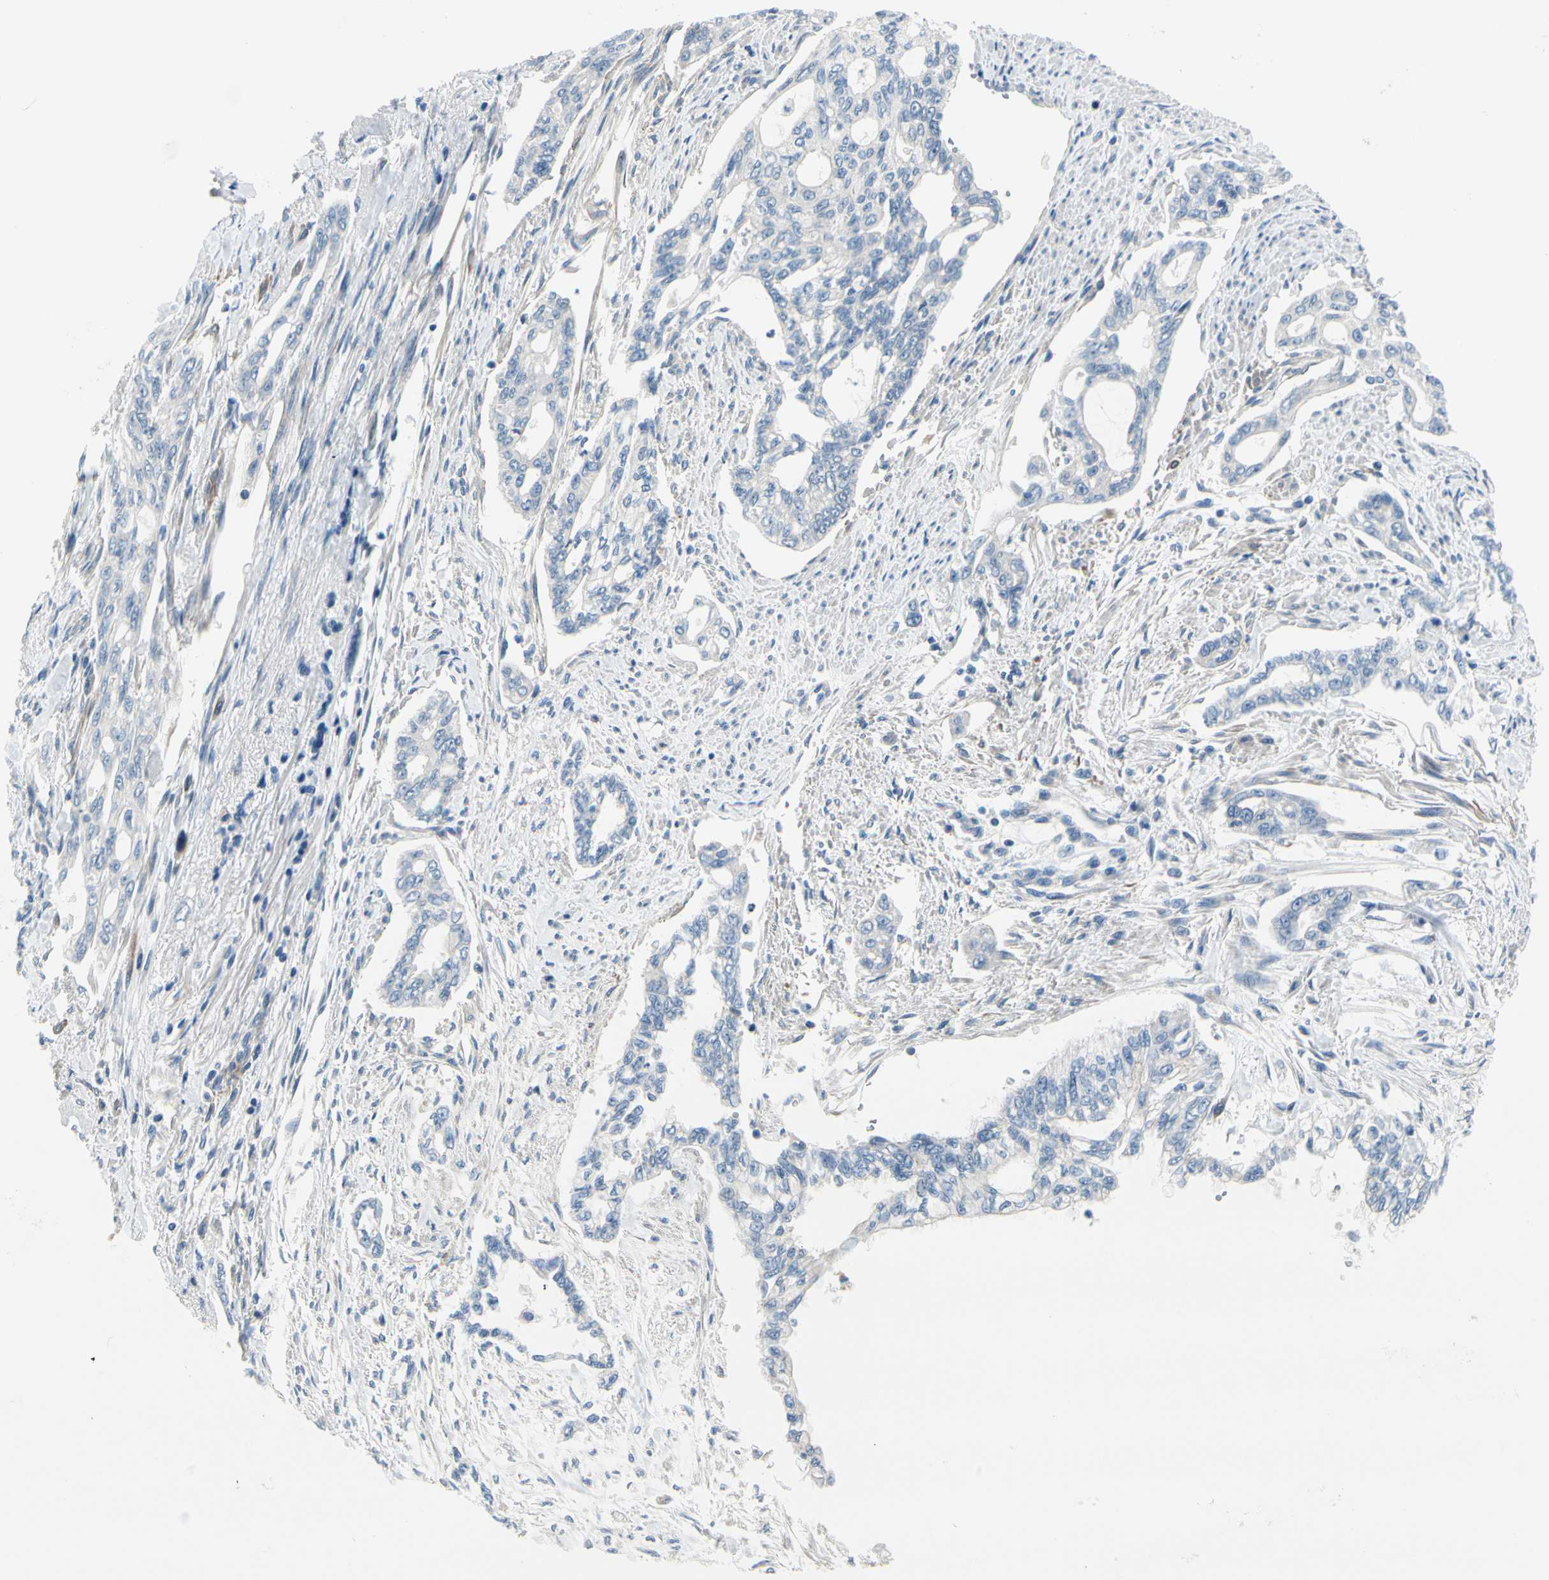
{"staining": {"intensity": "negative", "quantity": "none", "location": "none"}, "tissue": "pancreatic cancer", "cell_type": "Tumor cells", "image_type": "cancer", "snomed": [{"axis": "morphology", "description": "Normal tissue, NOS"}, {"axis": "topography", "description": "Pancreas"}], "caption": "High magnification brightfield microscopy of pancreatic cancer stained with DAB (brown) and counterstained with hematoxylin (blue): tumor cells show no significant staining.", "gene": "FCER2", "patient": {"sex": "male", "age": 42}}